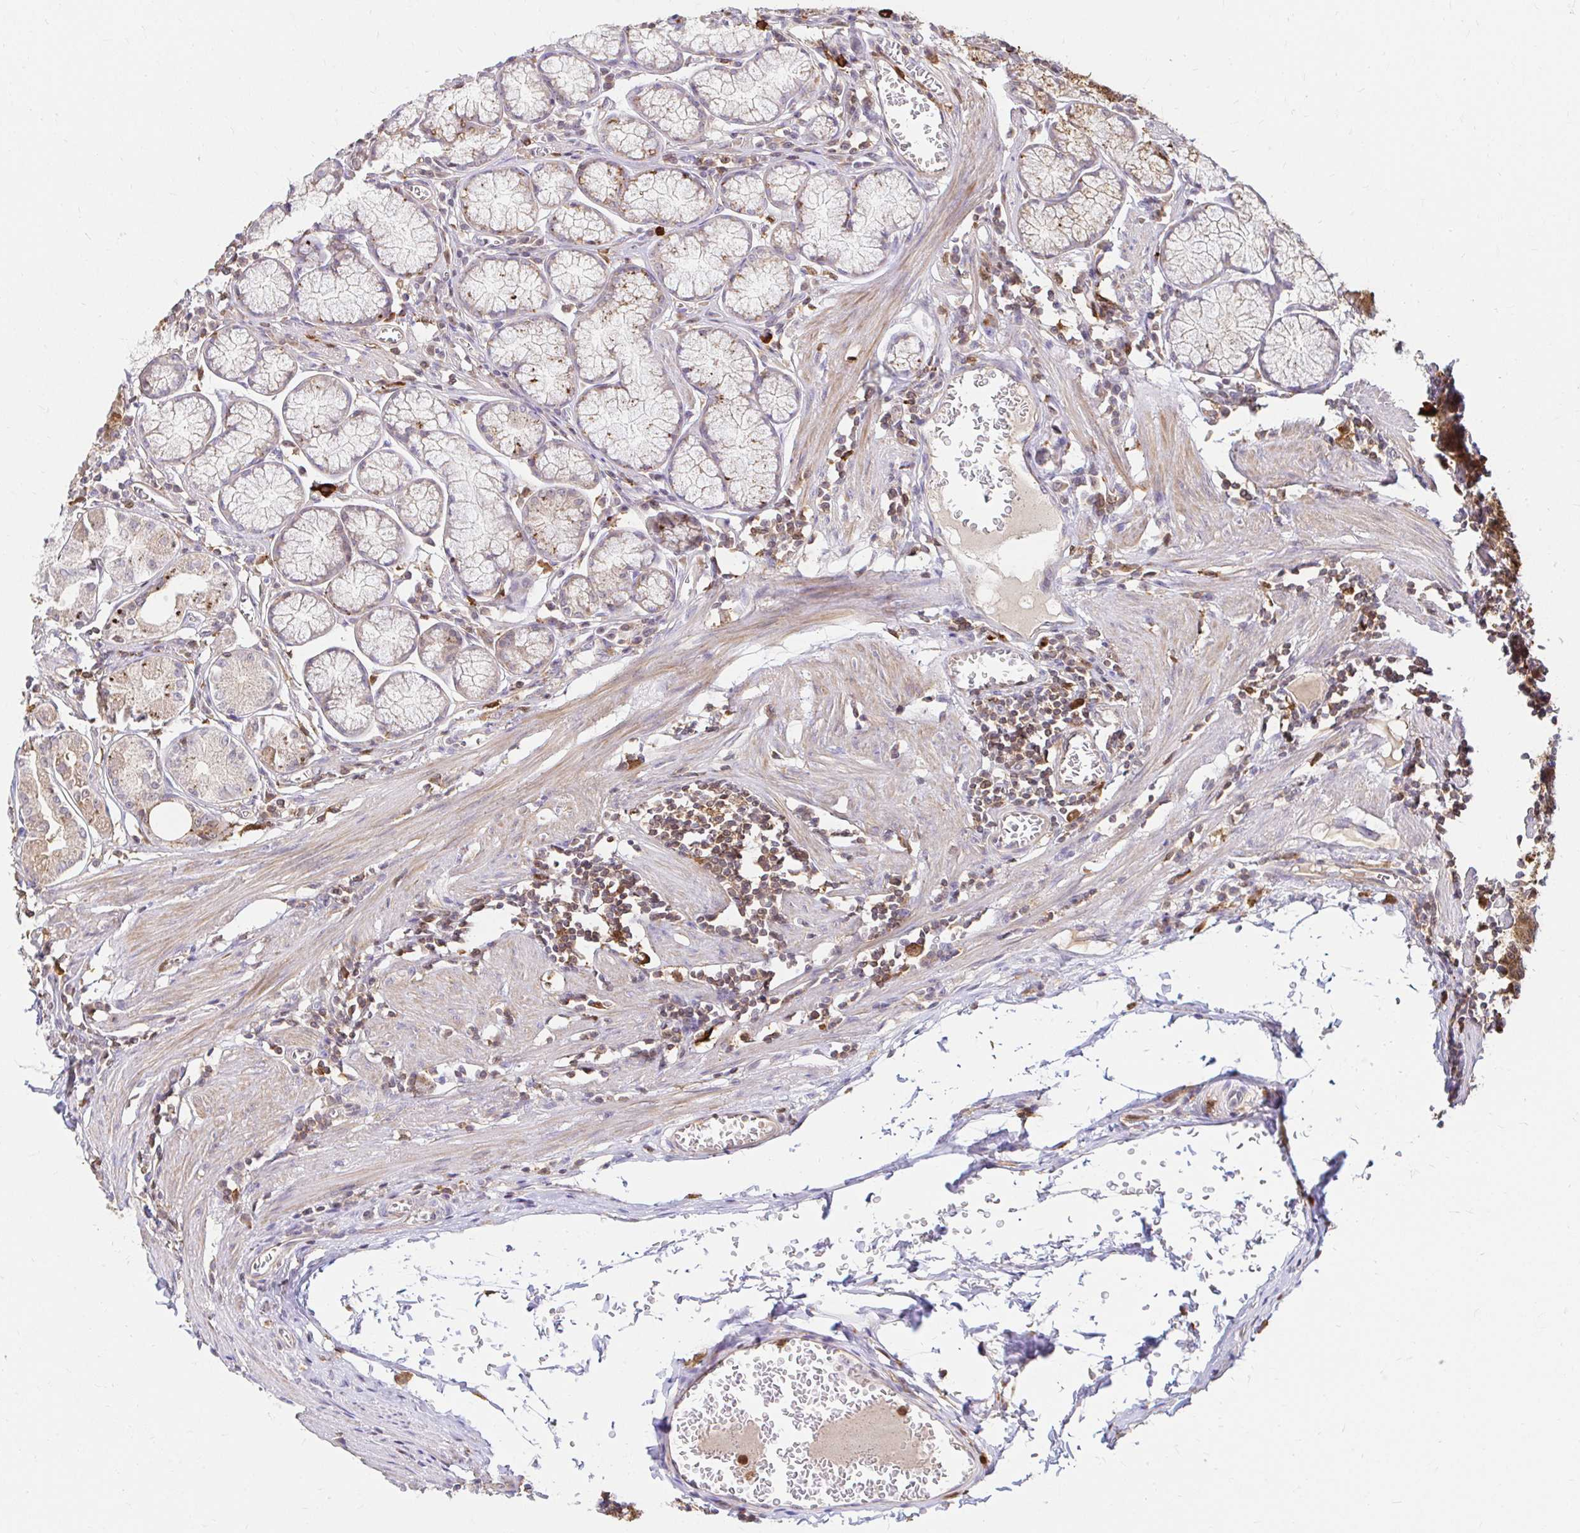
{"staining": {"intensity": "weak", "quantity": "25%-75%", "location": "cytoplasmic/membranous"}, "tissue": "stomach", "cell_type": "Glandular cells", "image_type": "normal", "snomed": [{"axis": "morphology", "description": "Normal tissue, NOS"}, {"axis": "topography", "description": "Stomach"}], "caption": "A brown stain highlights weak cytoplasmic/membranous expression of a protein in glandular cells of normal stomach. The staining was performed using DAB (3,3'-diaminobenzidine), with brown indicating positive protein expression. Nuclei are stained blue with hematoxylin.", "gene": "PYCARD", "patient": {"sex": "male", "age": 55}}